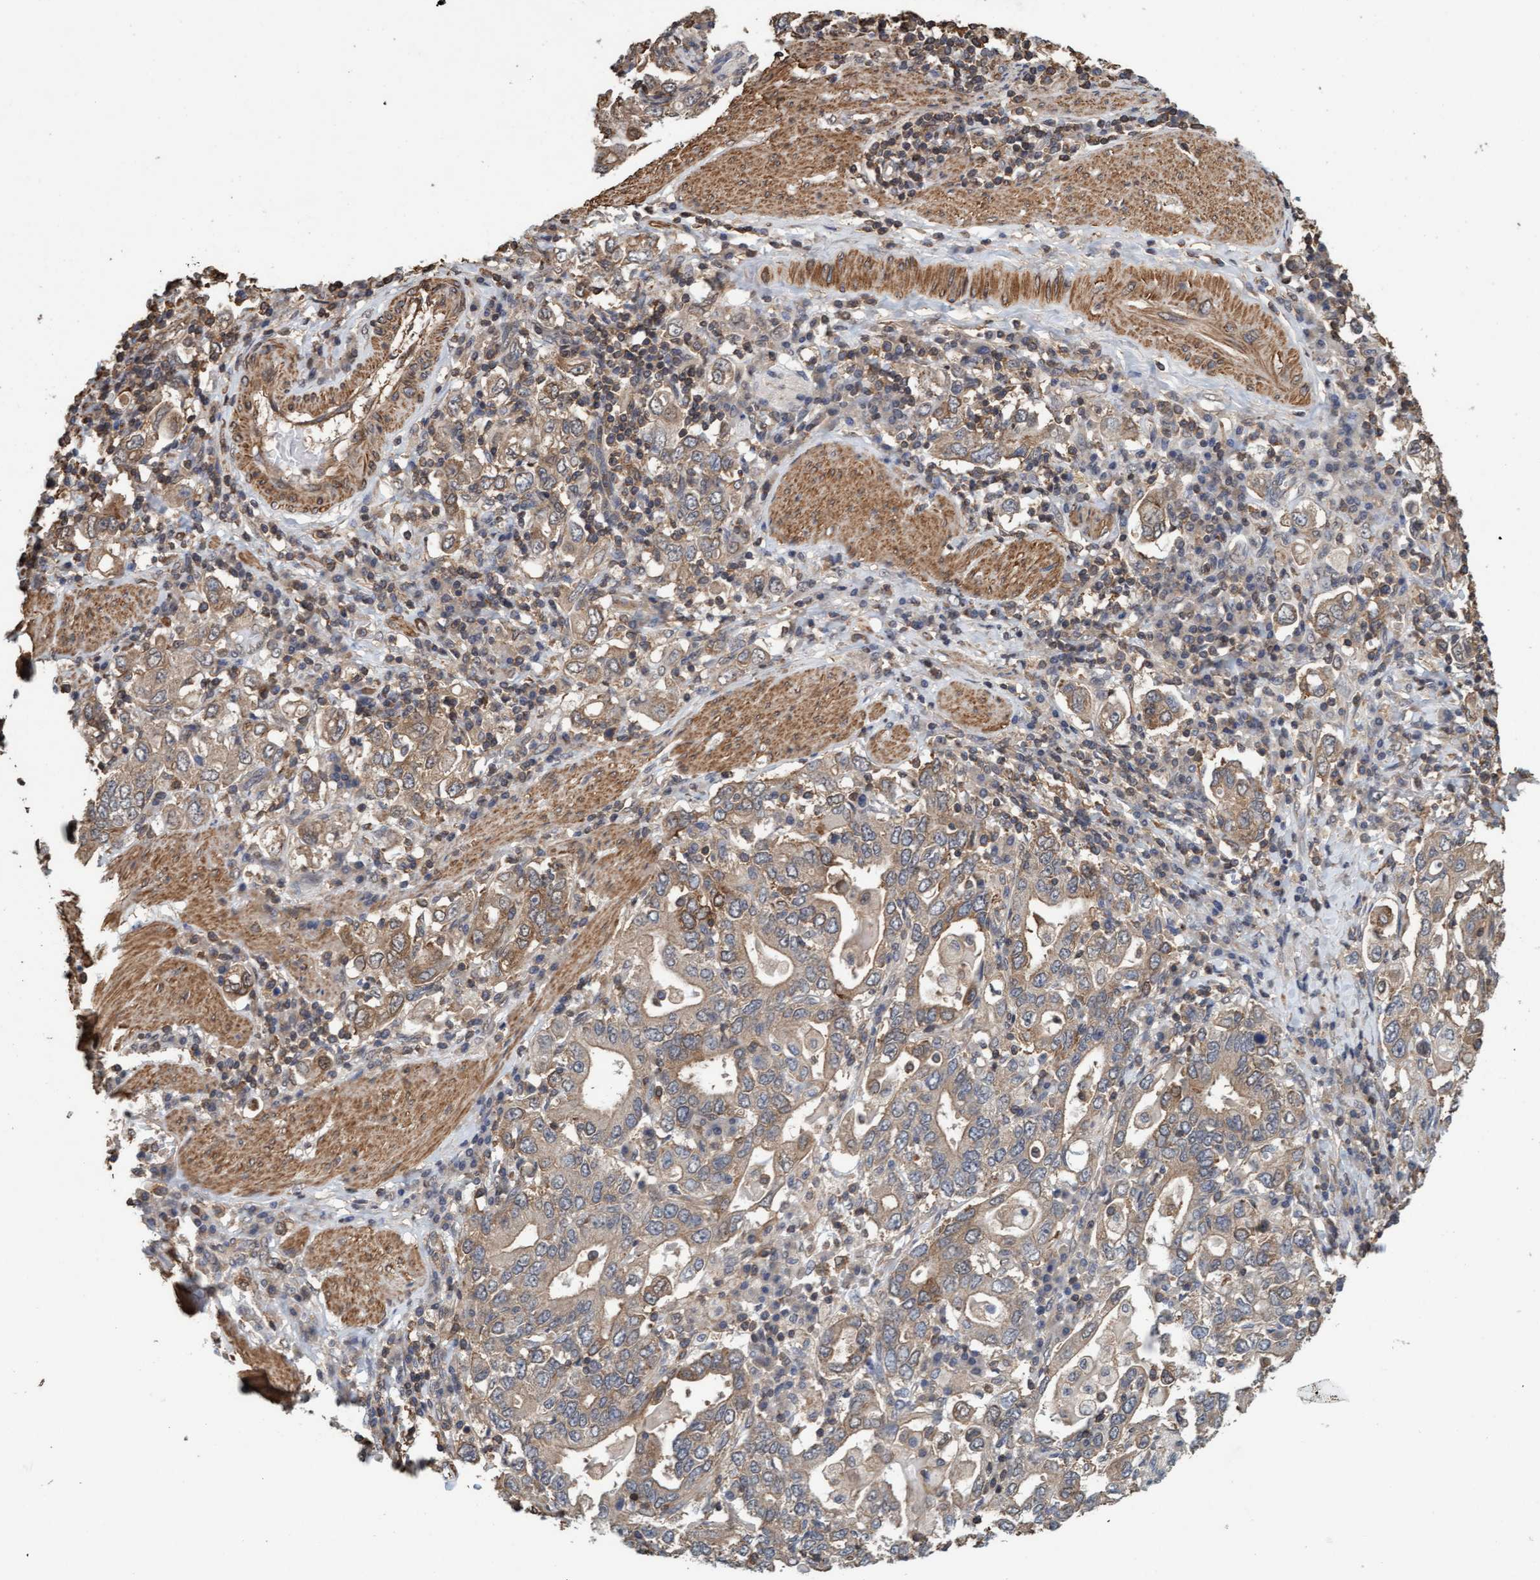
{"staining": {"intensity": "weak", "quantity": ">75%", "location": "cytoplasmic/membranous"}, "tissue": "stomach cancer", "cell_type": "Tumor cells", "image_type": "cancer", "snomed": [{"axis": "morphology", "description": "Adenocarcinoma, NOS"}, {"axis": "topography", "description": "Stomach, upper"}], "caption": "Stomach cancer stained for a protein shows weak cytoplasmic/membranous positivity in tumor cells.", "gene": "FXR2", "patient": {"sex": "male", "age": 62}}